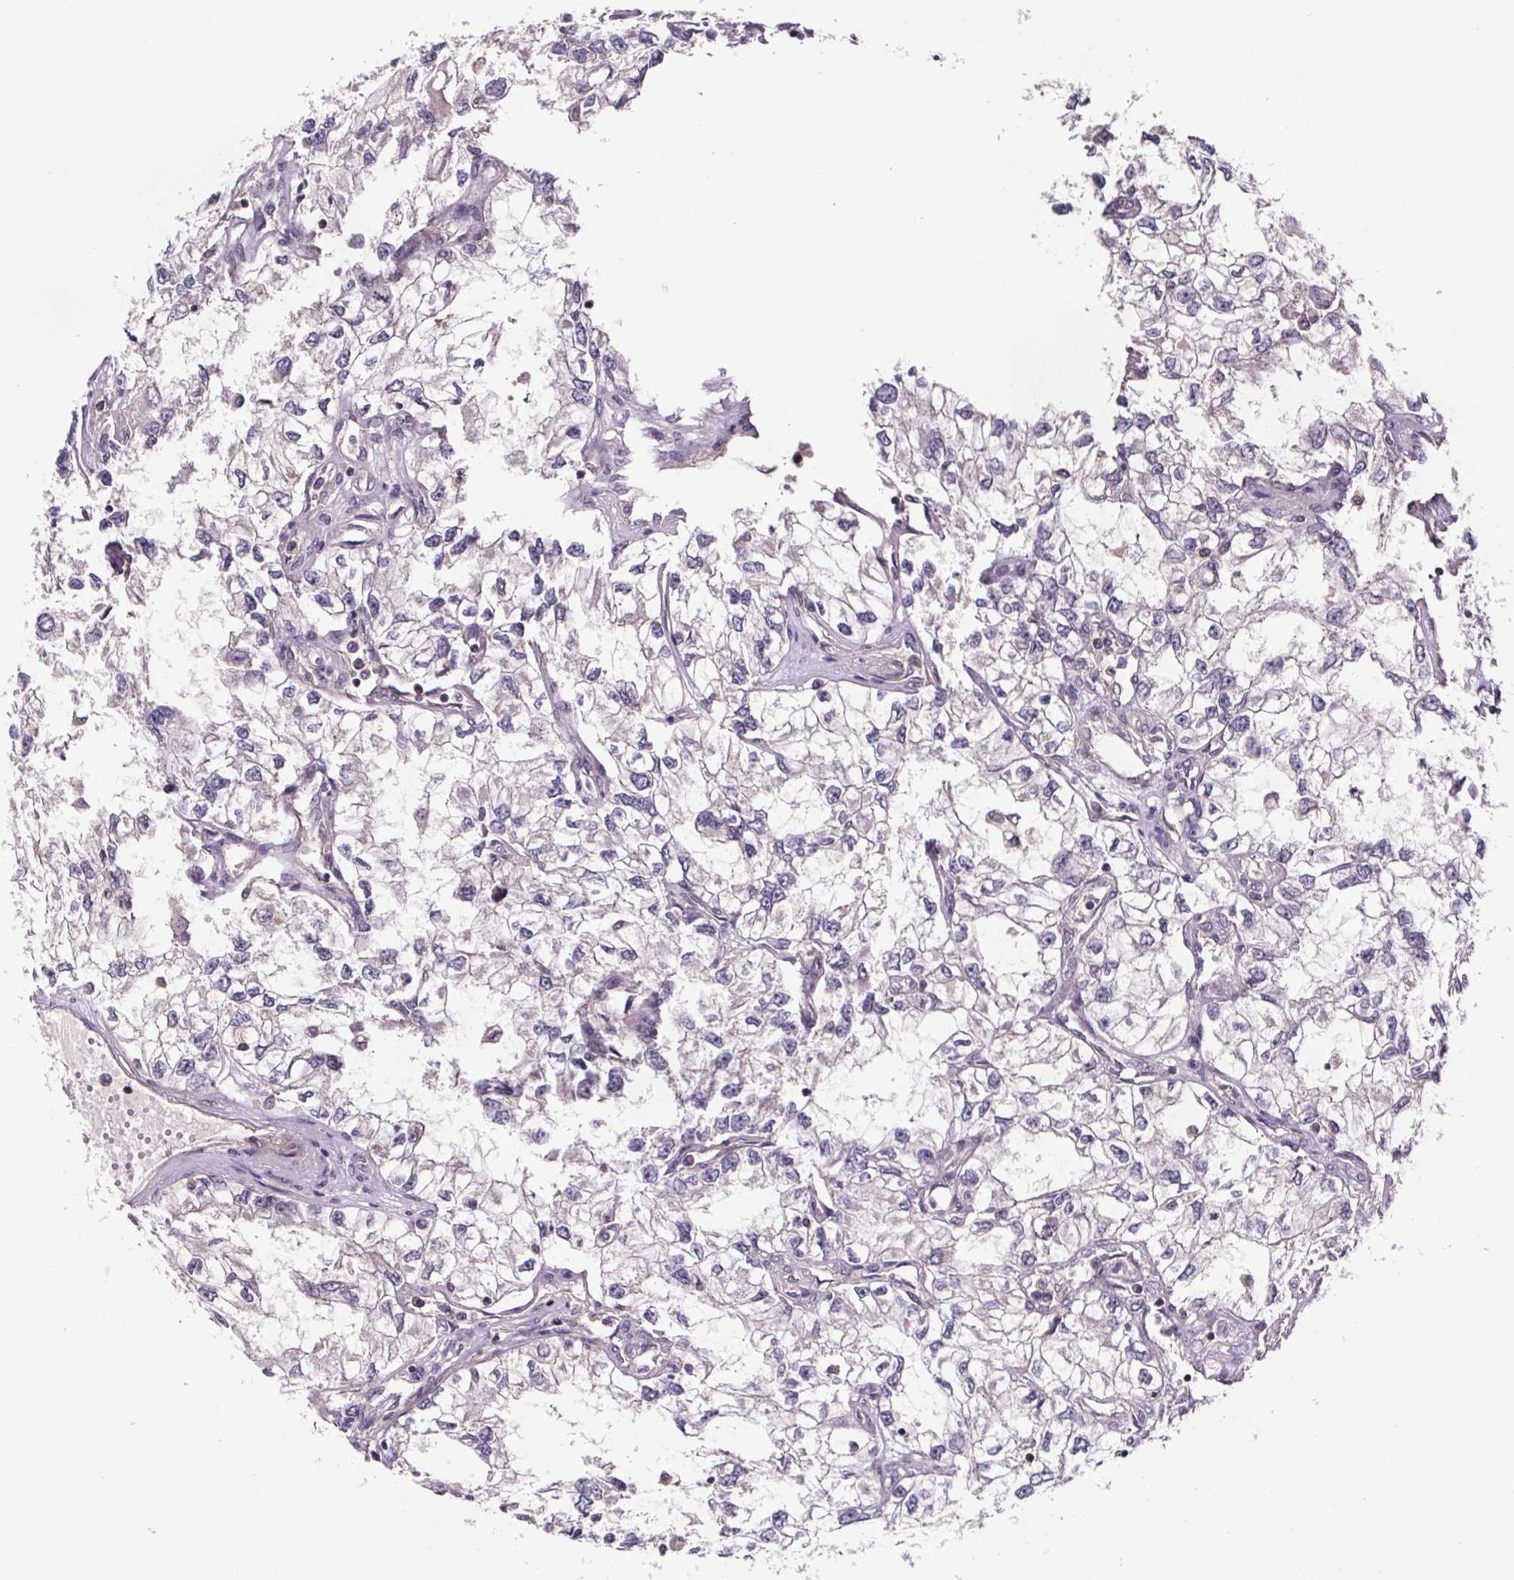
{"staining": {"intensity": "negative", "quantity": "none", "location": "none"}, "tissue": "renal cancer", "cell_type": "Tumor cells", "image_type": "cancer", "snomed": [{"axis": "morphology", "description": "Adenocarcinoma, NOS"}, {"axis": "topography", "description": "Kidney"}], "caption": "Immunohistochemistry image of neoplastic tissue: renal cancer stained with DAB reveals no significant protein expression in tumor cells.", "gene": "CLN3", "patient": {"sex": "female", "age": 59}}